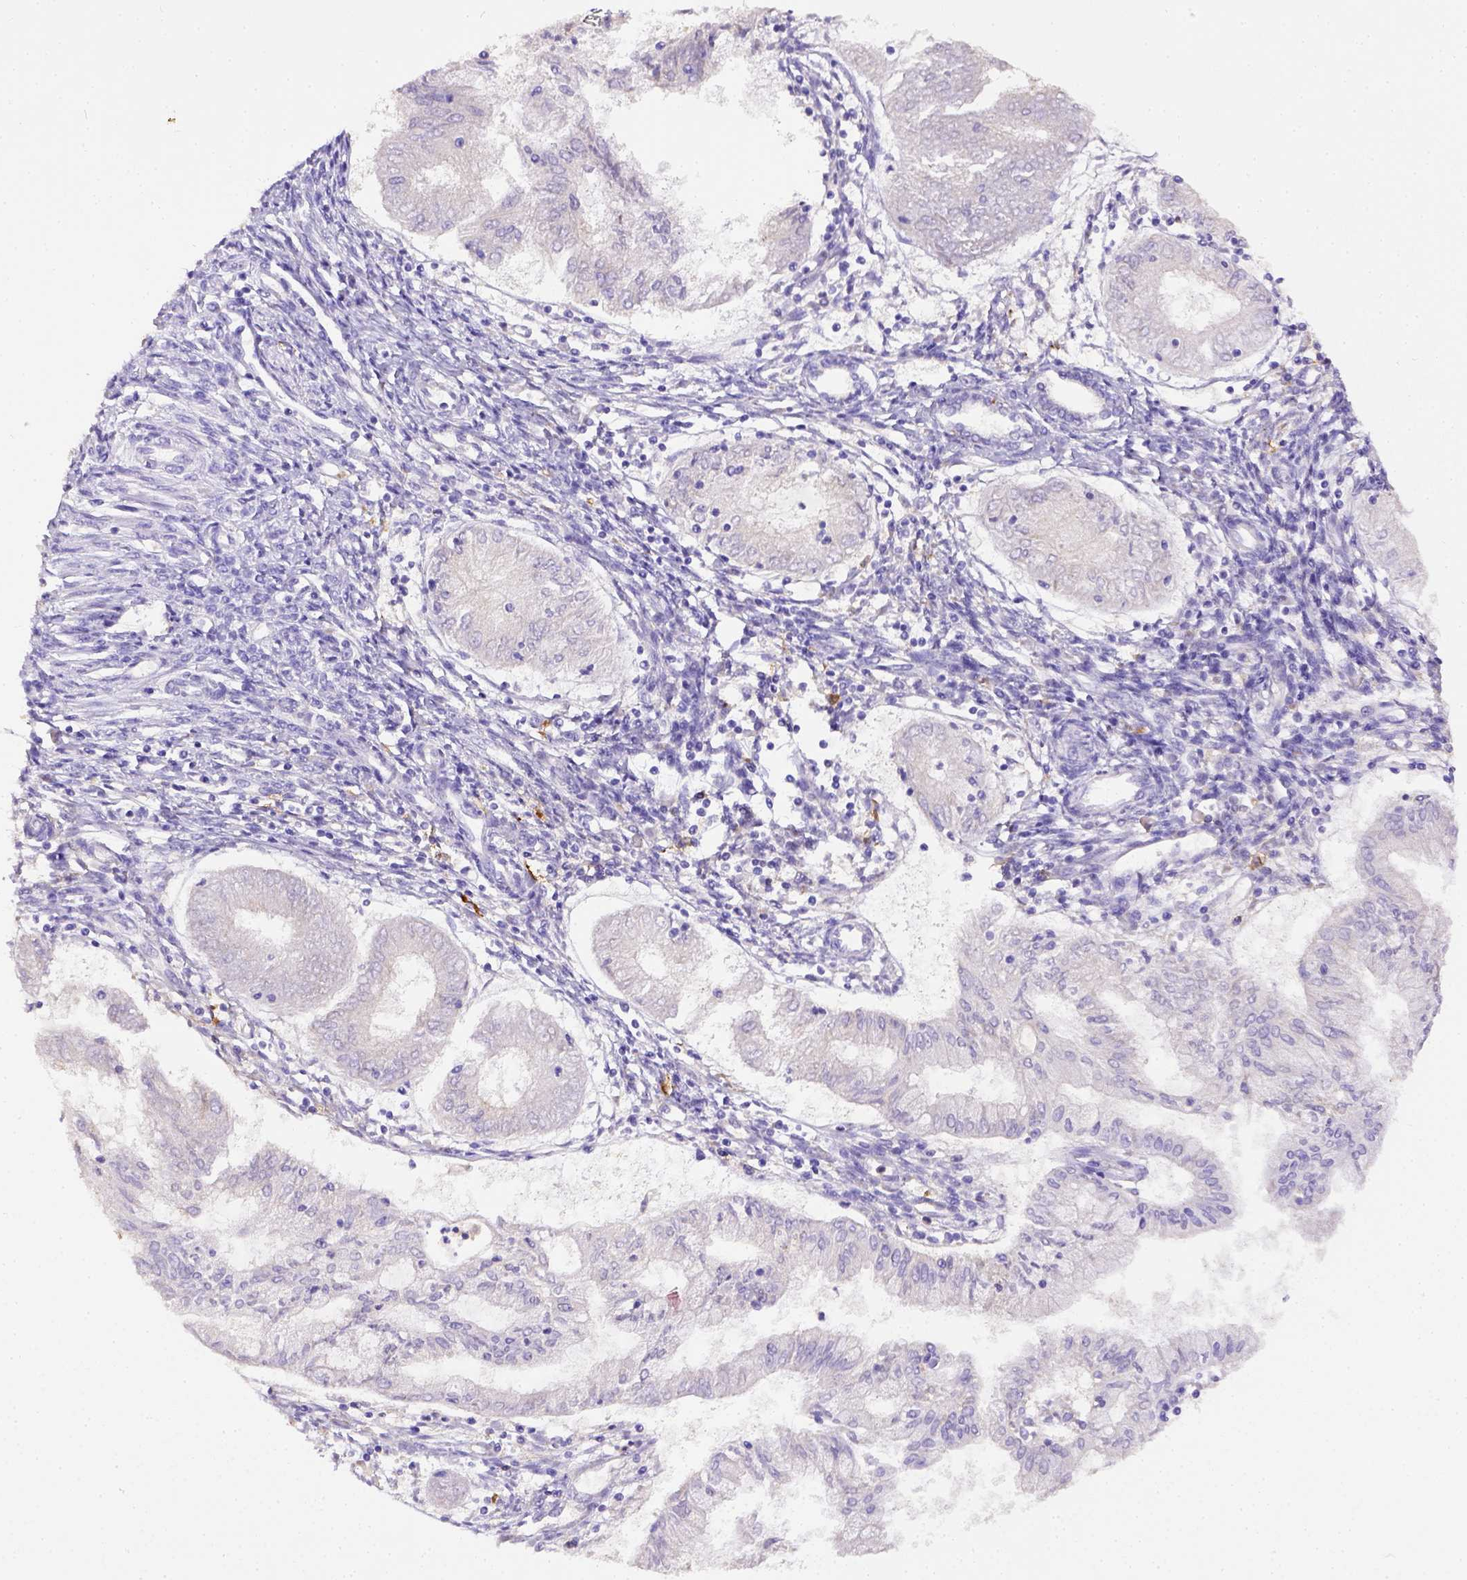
{"staining": {"intensity": "negative", "quantity": "none", "location": "none"}, "tissue": "endometrial cancer", "cell_type": "Tumor cells", "image_type": "cancer", "snomed": [{"axis": "morphology", "description": "Adenocarcinoma, NOS"}, {"axis": "topography", "description": "Endometrium"}], "caption": "Photomicrograph shows no protein positivity in tumor cells of endometrial cancer (adenocarcinoma) tissue.", "gene": "CD40", "patient": {"sex": "female", "age": 68}}